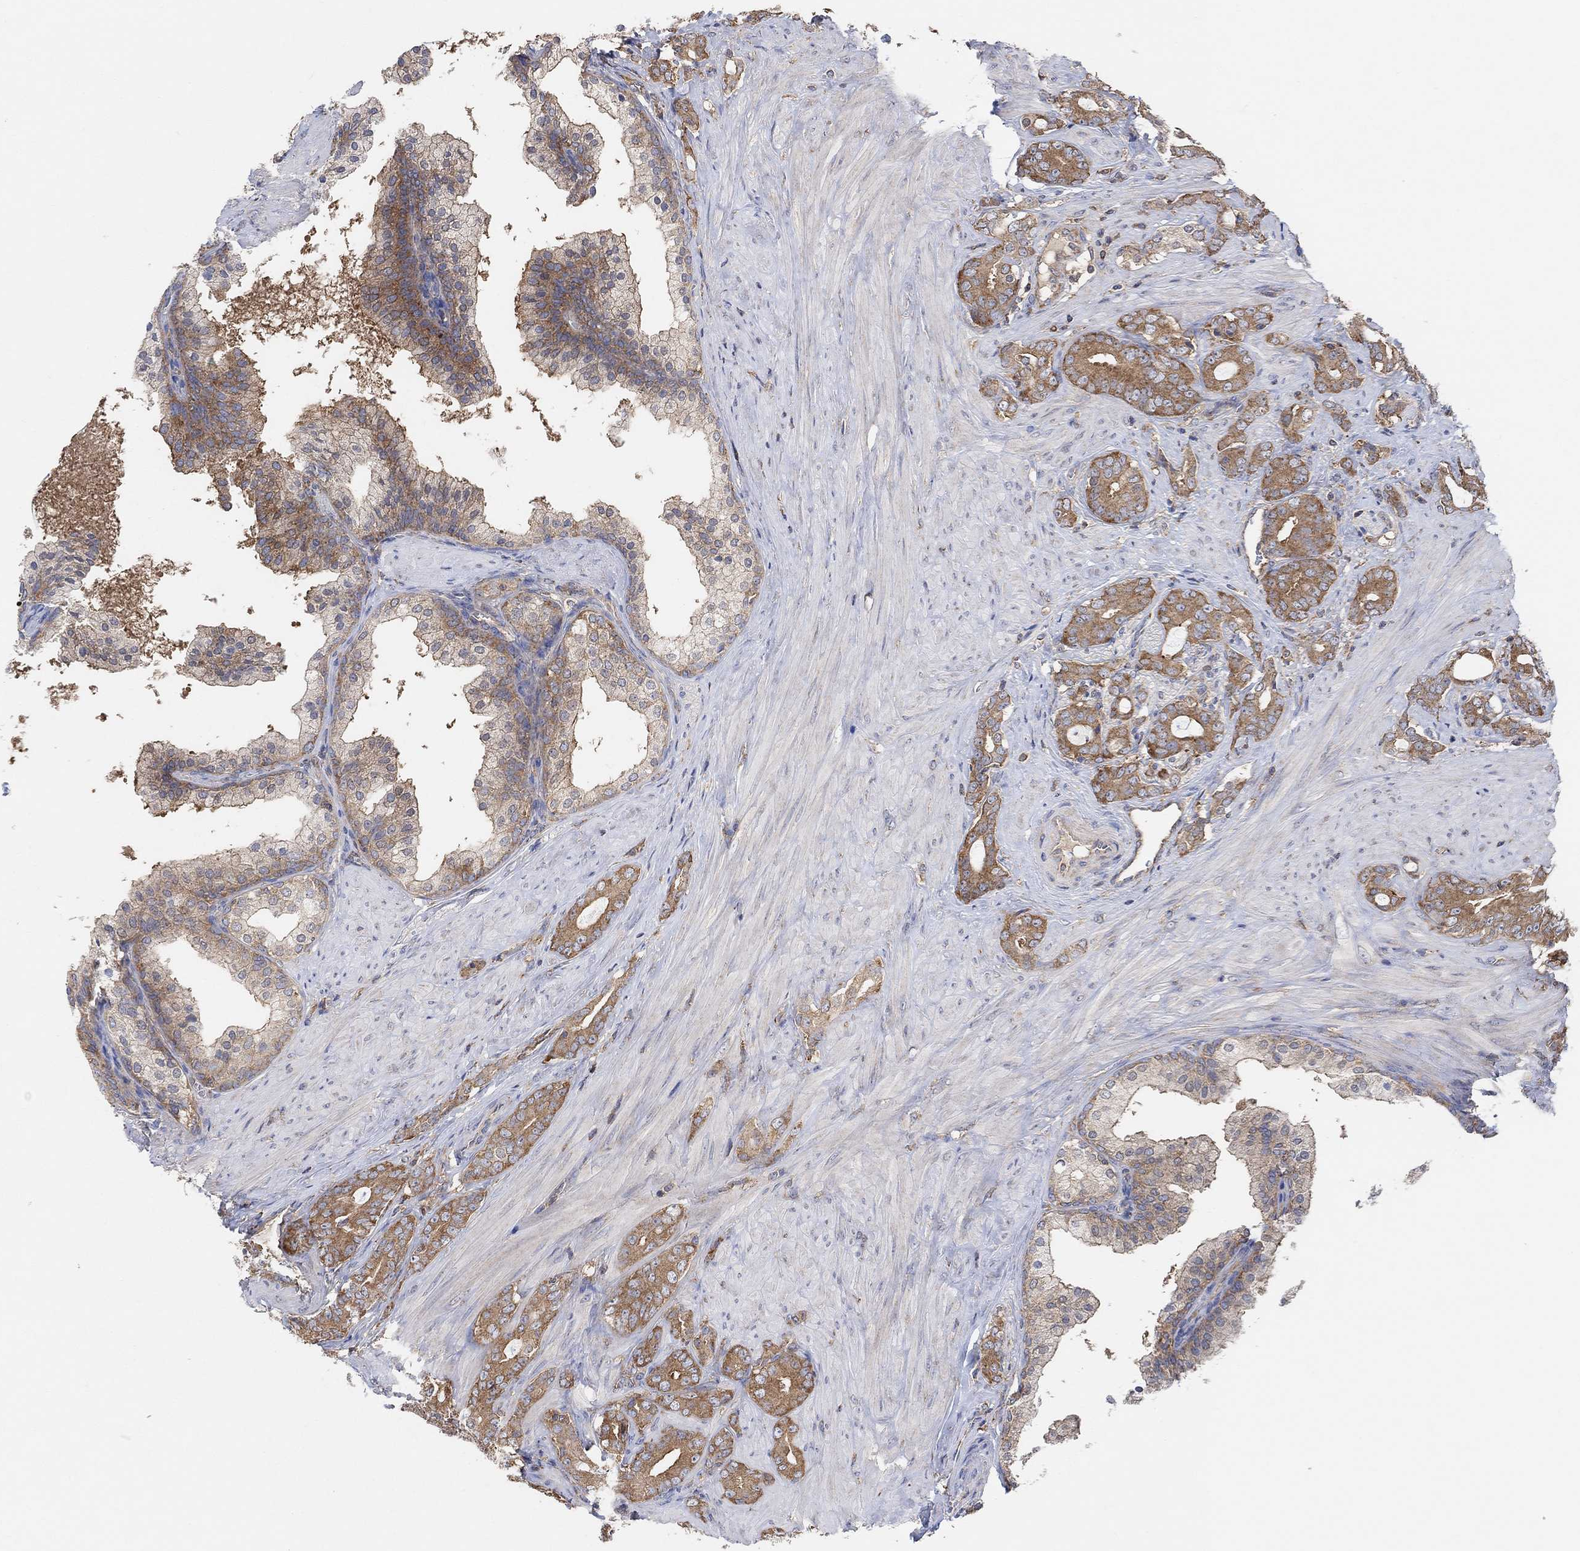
{"staining": {"intensity": "strong", "quantity": ">75%", "location": "cytoplasmic/membranous"}, "tissue": "prostate cancer", "cell_type": "Tumor cells", "image_type": "cancer", "snomed": [{"axis": "morphology", "description": "Adenocarcinoma, NOS"}, {"axis": "topography", "description": "Prostate"}], "caption": "This is an image of immunohistochemistry staining of adenocarcinoma (prostate), which shows strong positivity in the cytoplasmic/membranous of tumor cells.", "gene": "BLOC1S3", "patient": {"sex": "male", "age": 55}}